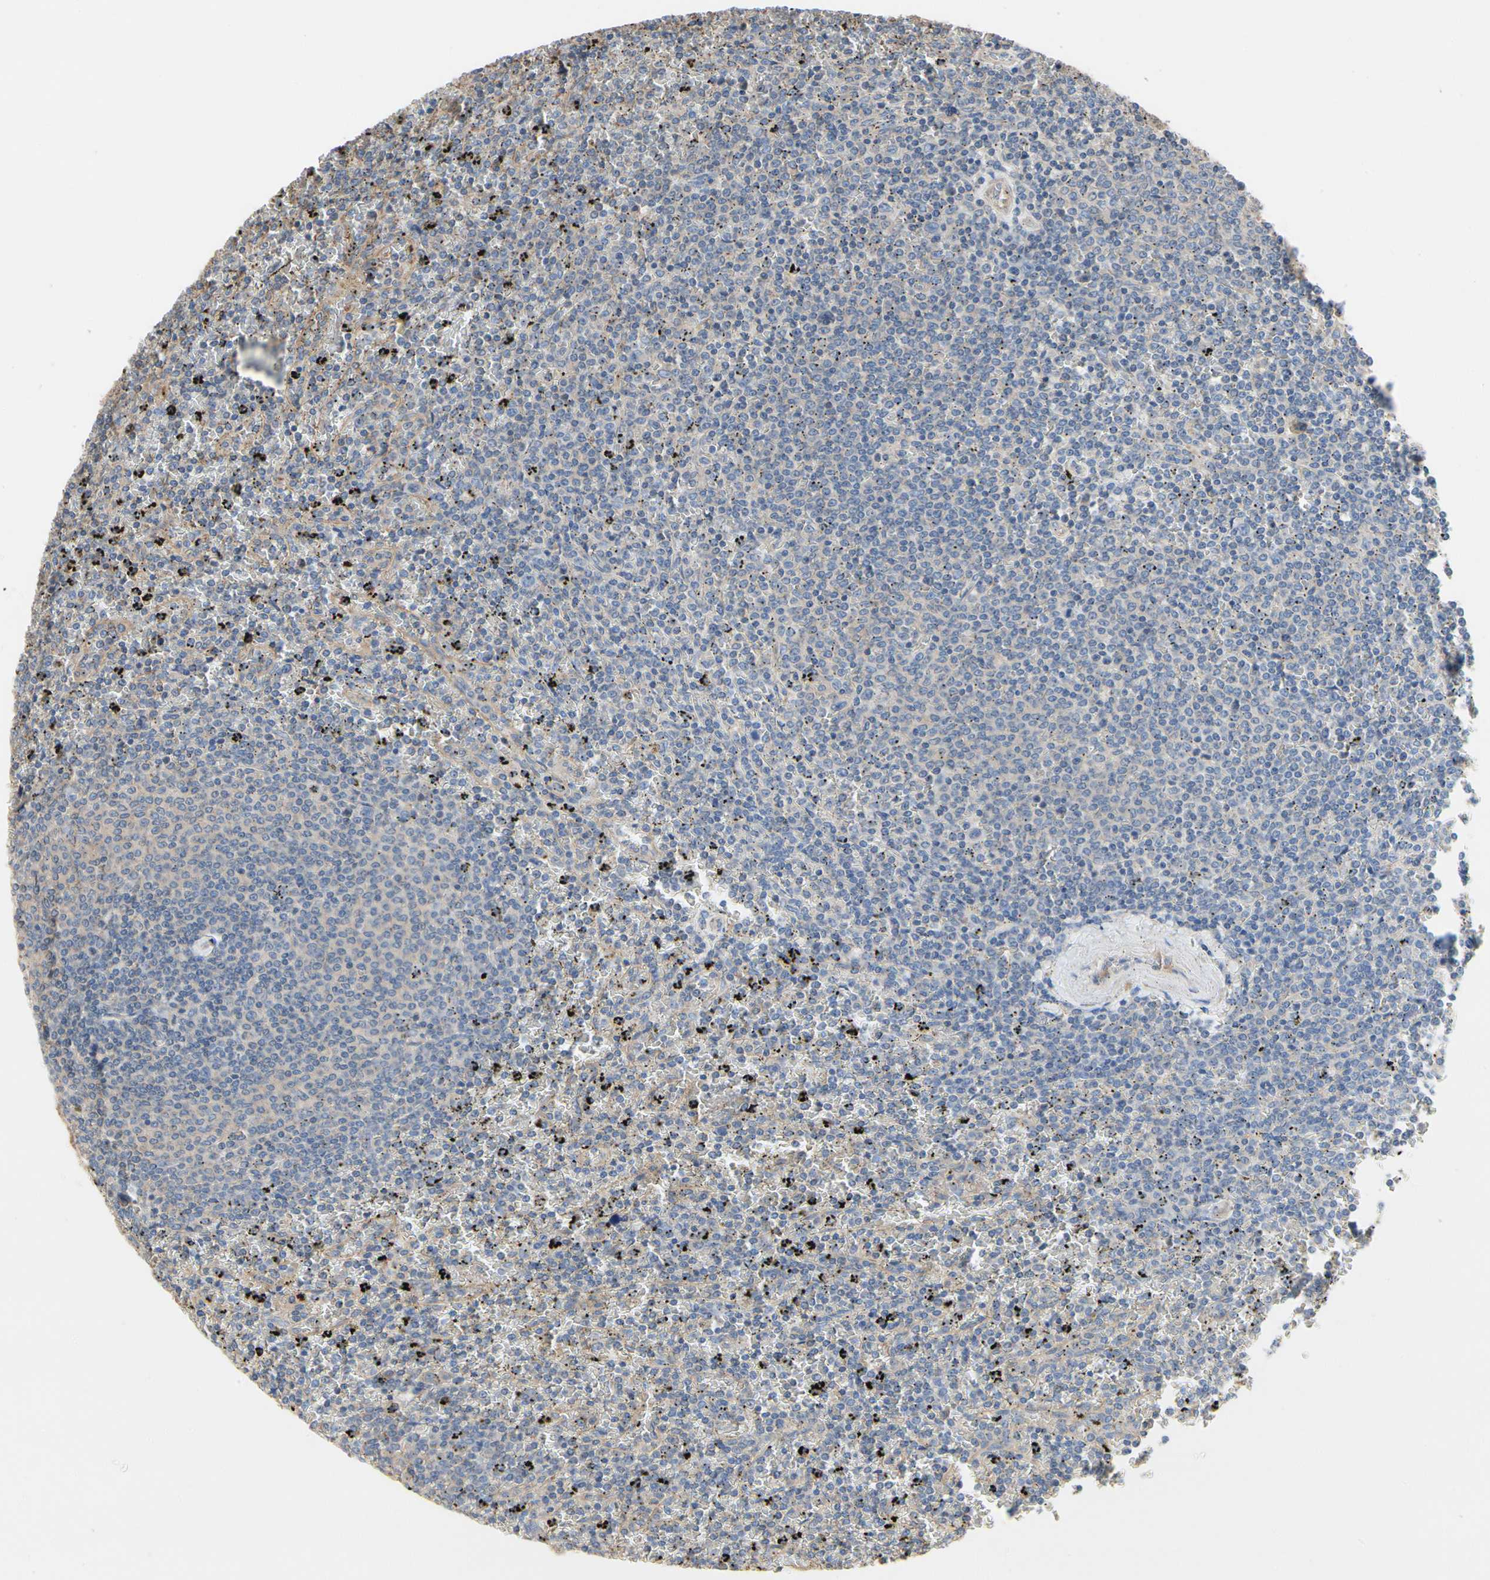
{"staining": {"intensity": "weak", "quantity": "25%-75%", "location": "cytoplasmic/membranous"}, "tissue": "lymphoma", "cell_type": "Tumor cells", "image_type": "cancer", "snomed": [{"axis": "morphology", "description": "Malignant lymphoma, non-Hodgkin's type, Low grade"}, {"axis": "topography", "description": "Spleen"}], "caption": "The photomicrograph displays a brown stain indicating the presence of a protein in the cytoplasmic/membranous of tumor cells in low-grade malignant lymphoma, non-Hodgkin's type. (brown staining indicates protein expression, while blue staining denotes nuclei).", "gene": "PDZK1", "patient": {"sex": "female", "age": 77}}